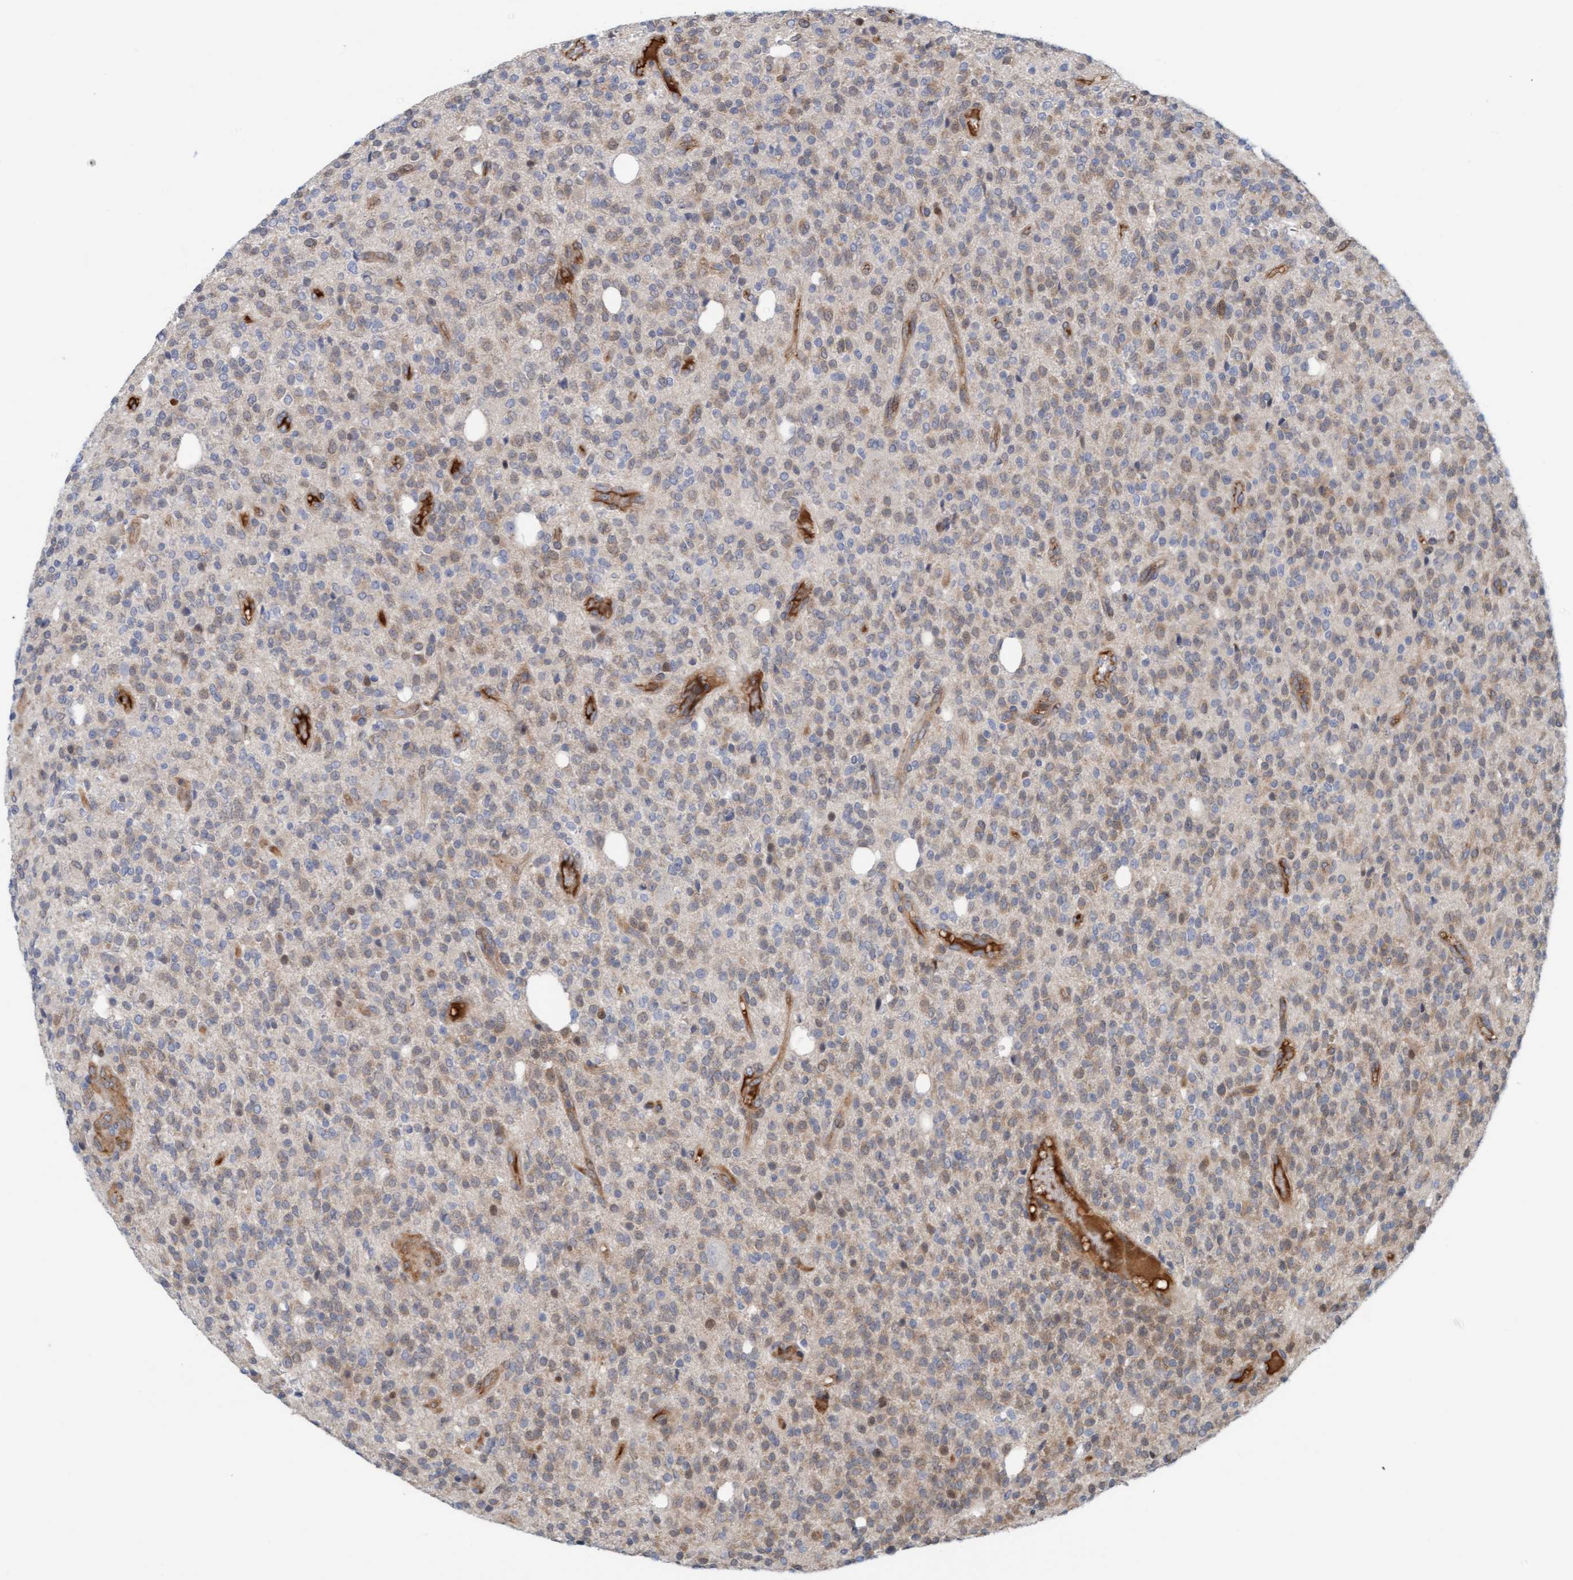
{"staining": {"intensity": "weak", "quantity": ">75%", "location": "cytoplasmic/membranous"}, "tissue": "glioma", "cell_type": "Tumor cells", "image_type": "cancer", "snomed": [{"axis": "morphology", "description": "Glioma, malignant, High grade"}, {"axis": "topography", "description": "Brain"}], "caption": "High-power microscopy captured an immunohistochemistry photomicrograph of glioma, revealing weak cytoplasmic/membranous positivity in approximately >75% of tumor cells.", "gene": "EIF4EBP1", "patient": {"sex": "male", "age": 34}}